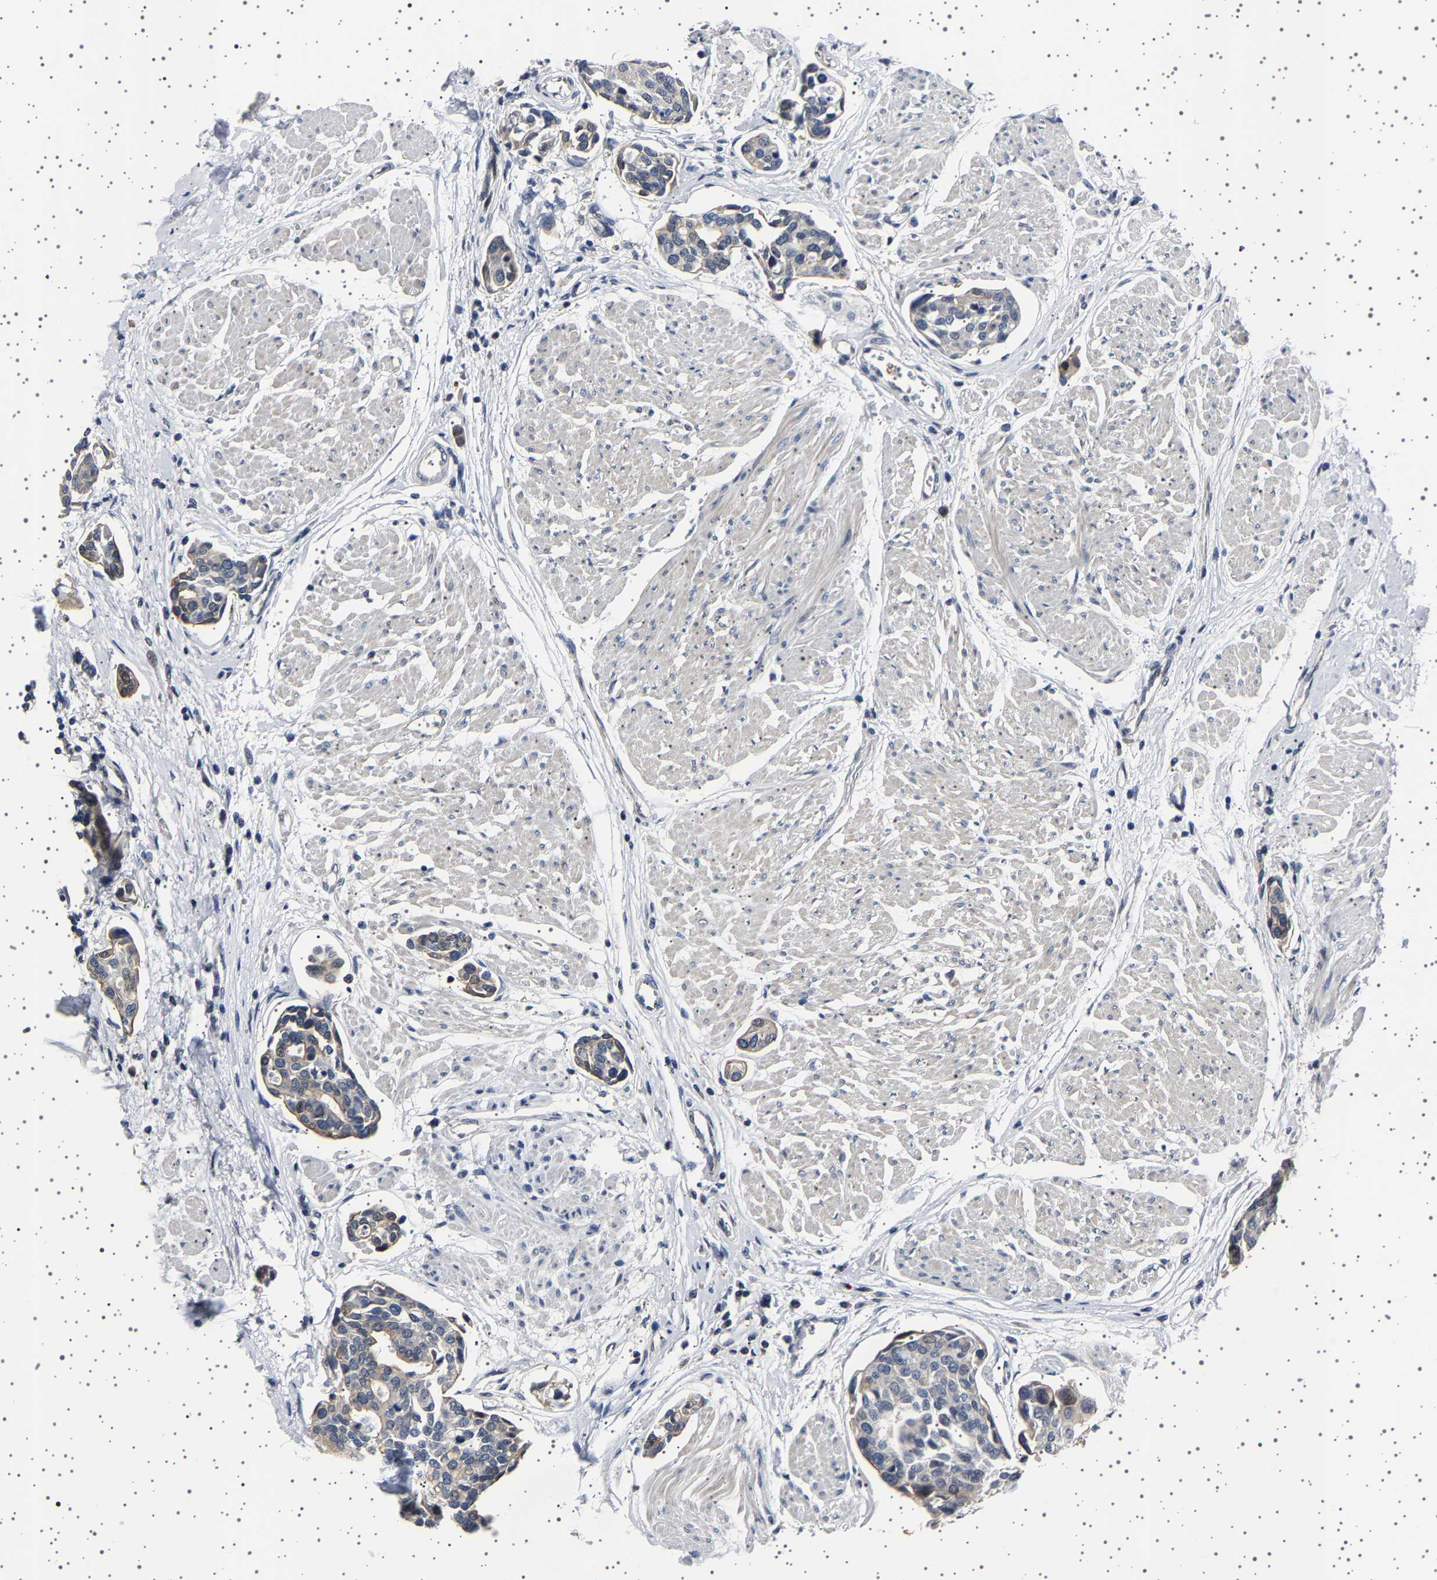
{"staining": {"intensity": "weak", "quantity": "<25%", "location": "cytoplasmic/membranous"}, "tissue": "urothelial cancer", "cell_type": "Tumor cells", "image_type": "cancer", "snomed": [{"axis": "morphology", "description": "Urothelial carcinoma, High grade"}, {"axis": "topography", "description": "Urinary bladder"}], "caption": "This is an immunohistochemistry histopathology image of urothelial cancer. There is no staining in tumor cells.", "gene": "IL10RB", "patient": {"sex": "male", "age": 78}}